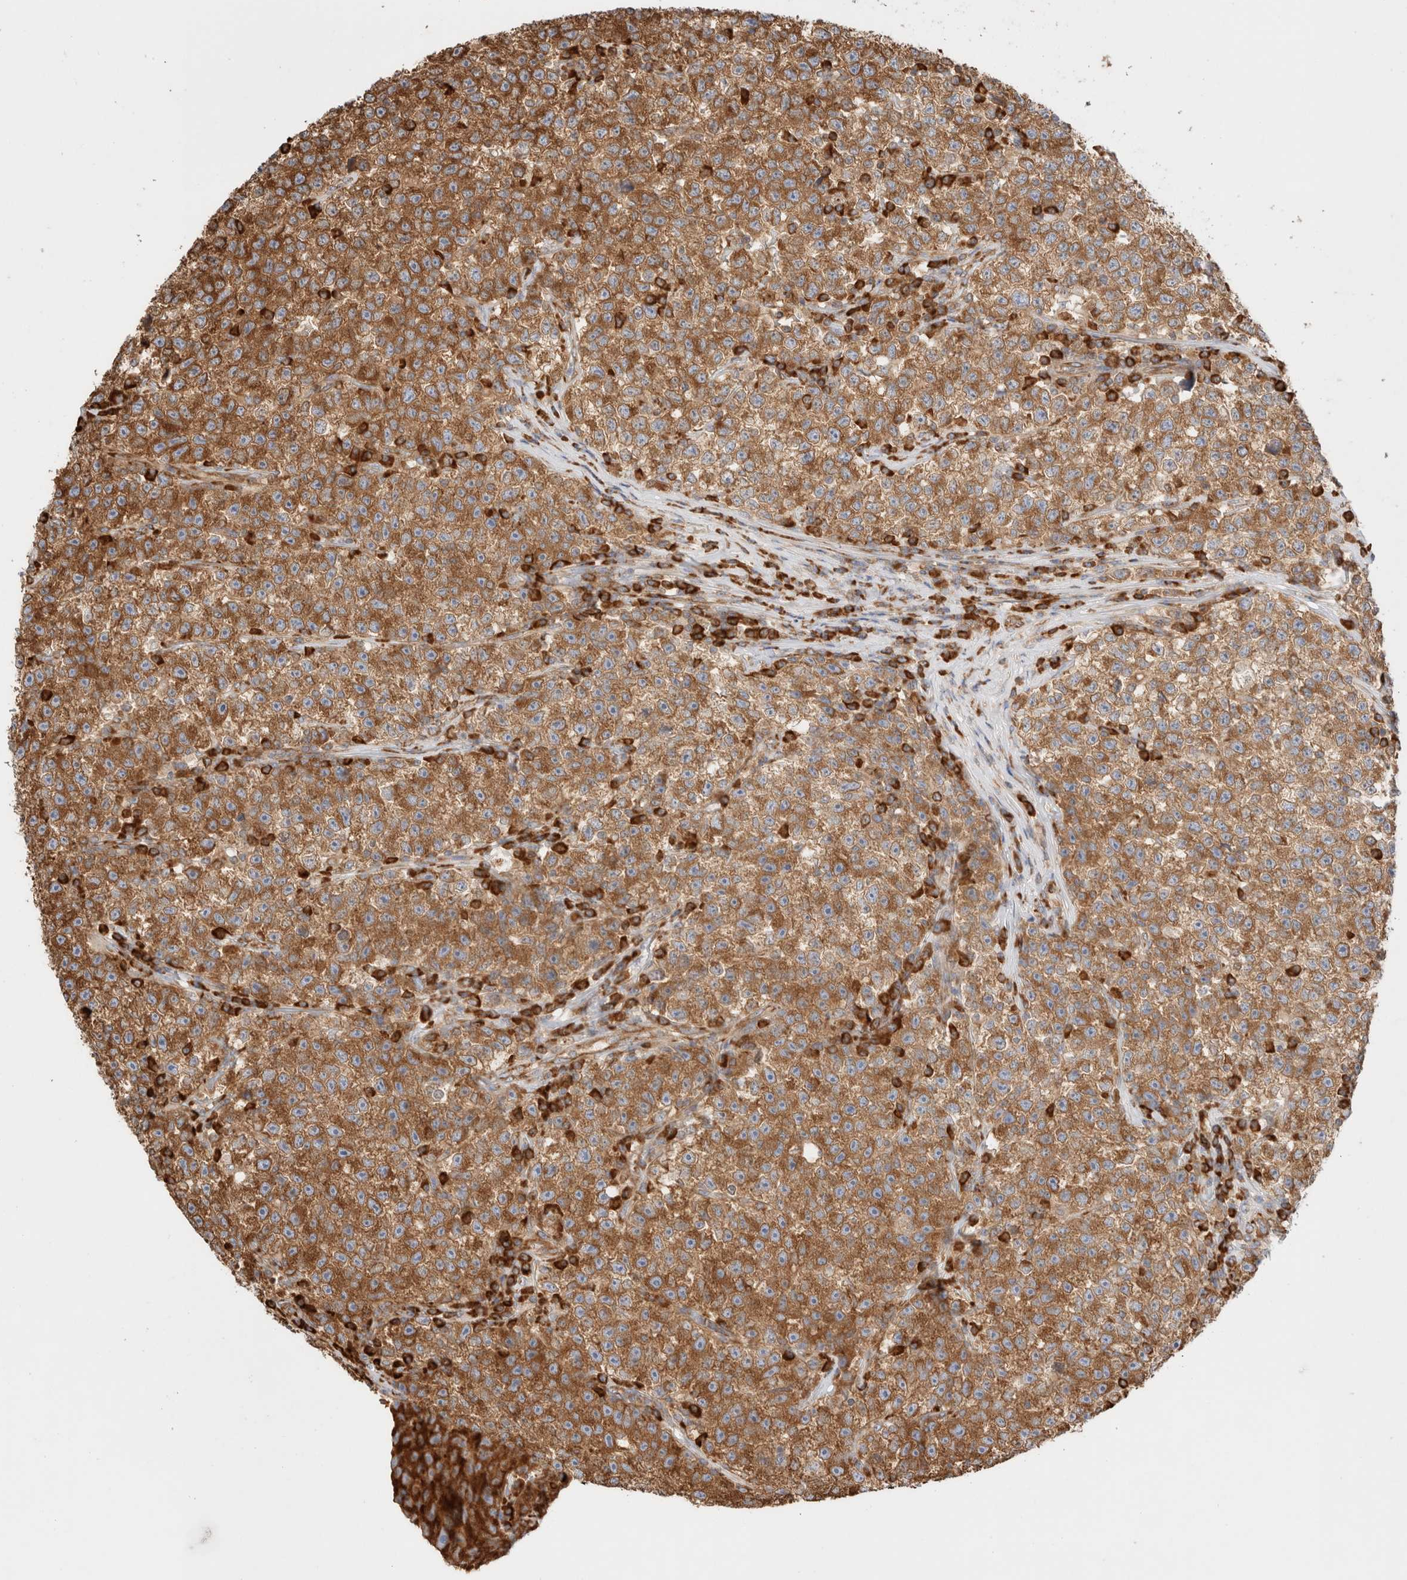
{"staining": {"intensity": "strong", "quantity": ">75%", "location": "cytoplasmic/membranous"}, "tissue": "testis cancer", "cell_type": "Tumor cells", "image_type": "cancer", "snomed": [{"axis": "morphology", "description": "Seminoma, NOS"}, {"axis": "topography", "description": "Testis"}], "caption": "Human testis cancer stained for a protein (brown) shows strong cytoplasmic/membranous positive expression in approximately >75% of tumor cells.", "gene": "ZC2HC1A", "patient": {"sex": "male", "age": 22}}